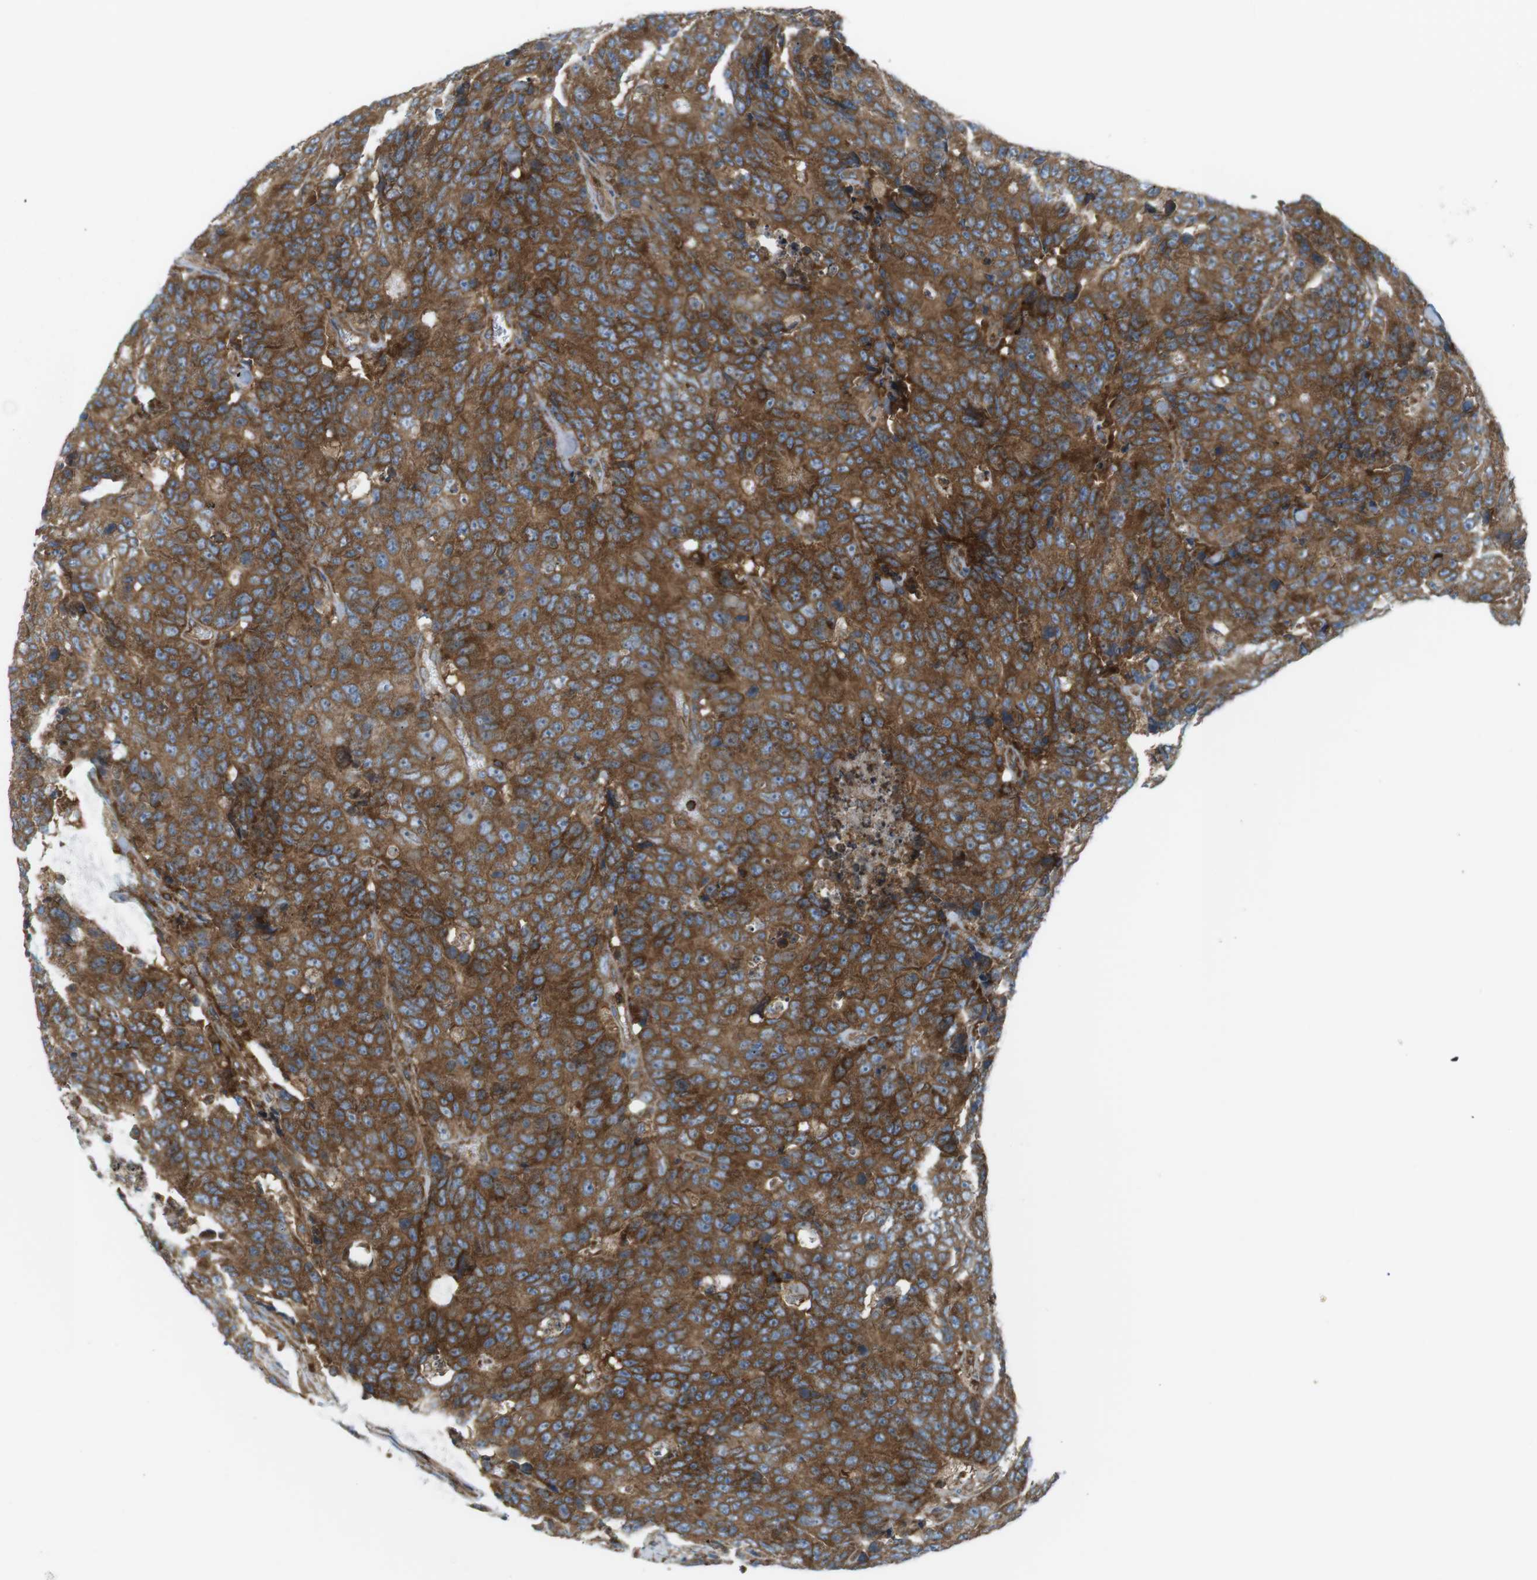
{"staining": {"intensity": "moderate", "quantity": ">75%", "location": "cytoplasmic/membranous"}, "tissue": "colorectal cancer", "cell_type": "Tumor cells", "image_type": "cancer", "snomed": [{"axis": "morphology", "description": "Adenocarcinoma, NOS"}, {"axis": "topography", "description": "Colon"}], "caption": "A medium amount of moderate cytoplasmic/membranous staining is identified in approximately >75% of tumor cells in colorectal cancer tissue. The staining was performed using DAB (3,3'-diaminobenzidine), with brown indicating positive protein expression. Nuclei are stained blue with hematoxylin.", "gene": "FLII", "patient": {"sex": "female", "age": 86}}